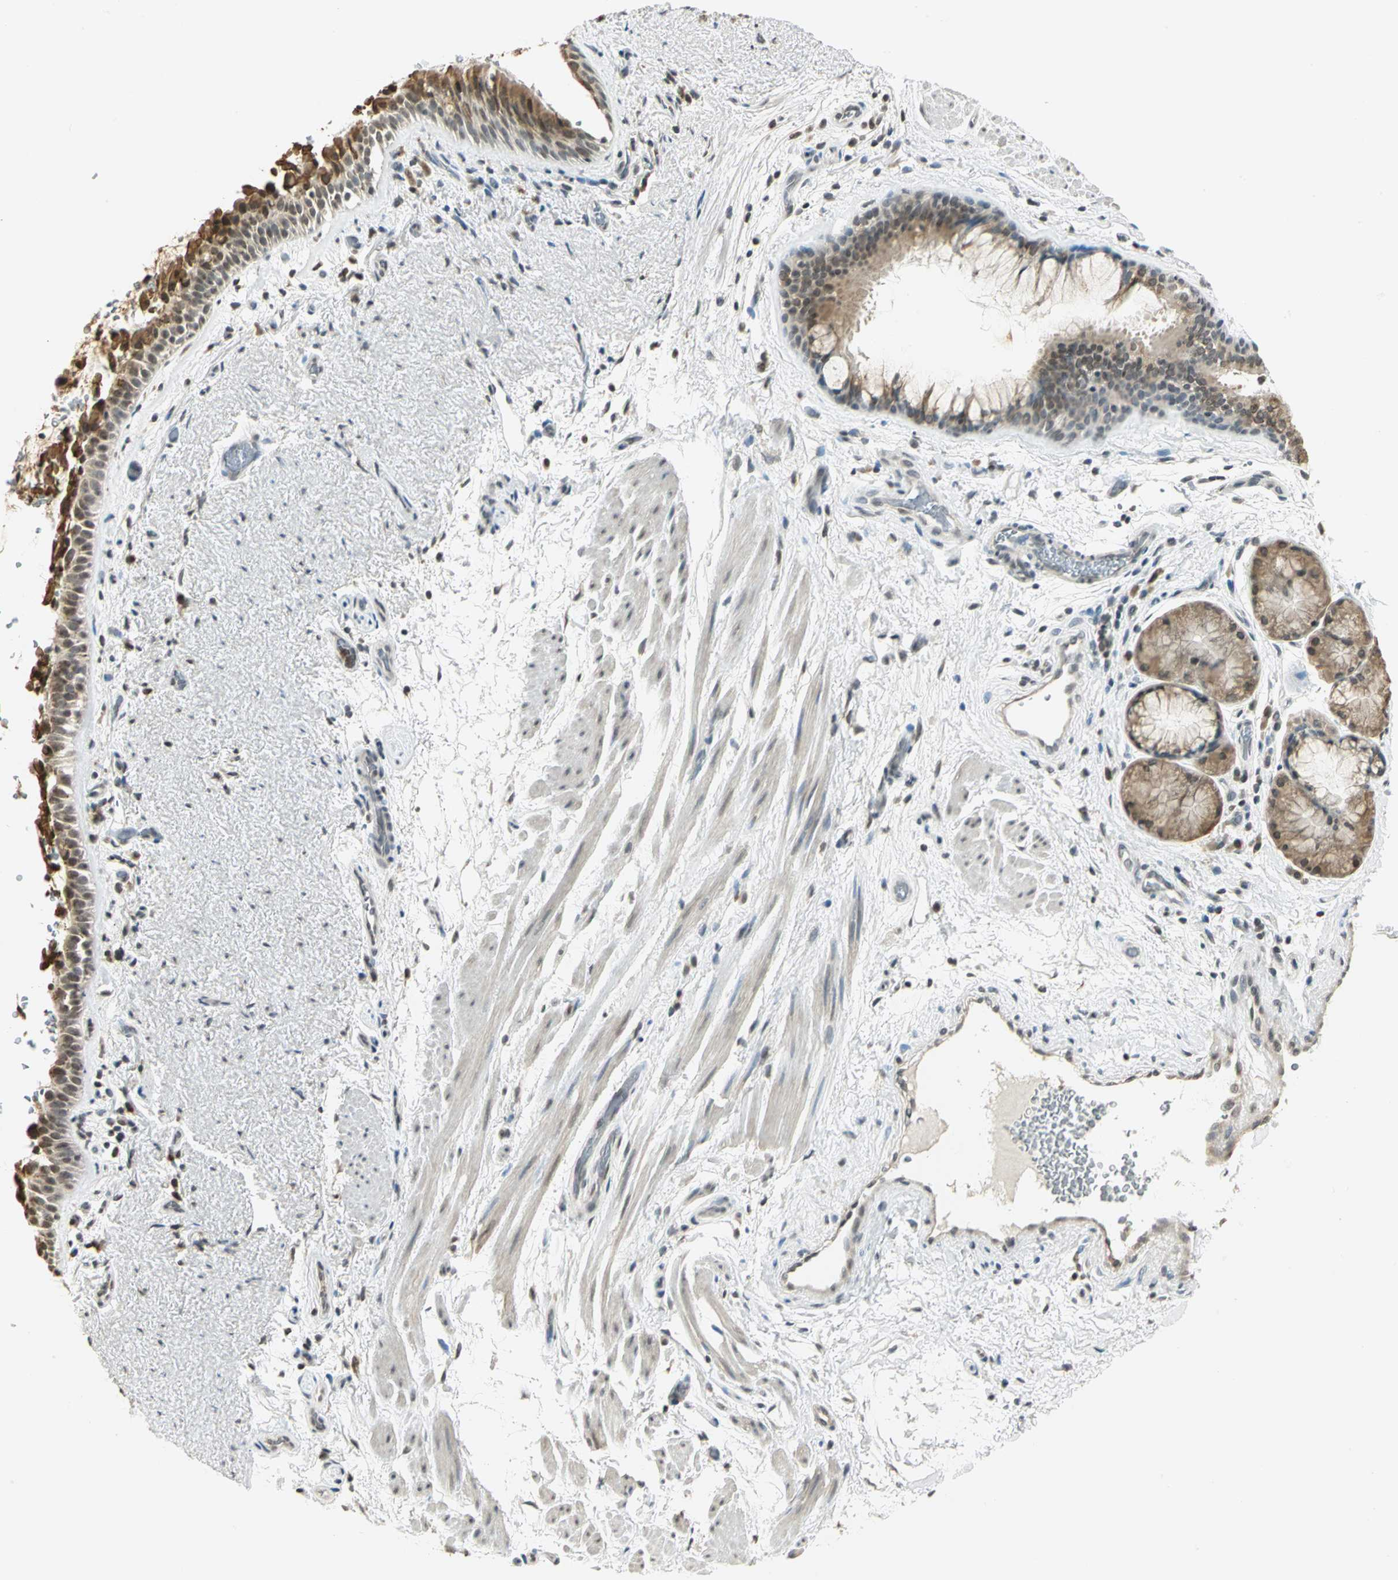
{"staining": {"intensity": "moderate", "quantity": "25%-75%", "location": "cytoplasmic/membranous"}, "tissue": "bronchus", "cell_type": "Respiratory epithelial cells", "image_type": "normal", "snomed": [{"axis": "morphology", "description": "Normal tissue, NOS"}, {"axis": "topography", "description": "Bronchus"}], "caption": "A high-resolution micrograph shows IHC staining of benign bronchus, which exhibits moderate cytoplasmic/membranous expression in about 25%-75% of respiratory epithelial cells. (brown staining indicates protein expression, while blue staining denotes nuclei).", "gene": "SMARCA5", "patient": {"sex": "female", "age": 54}}